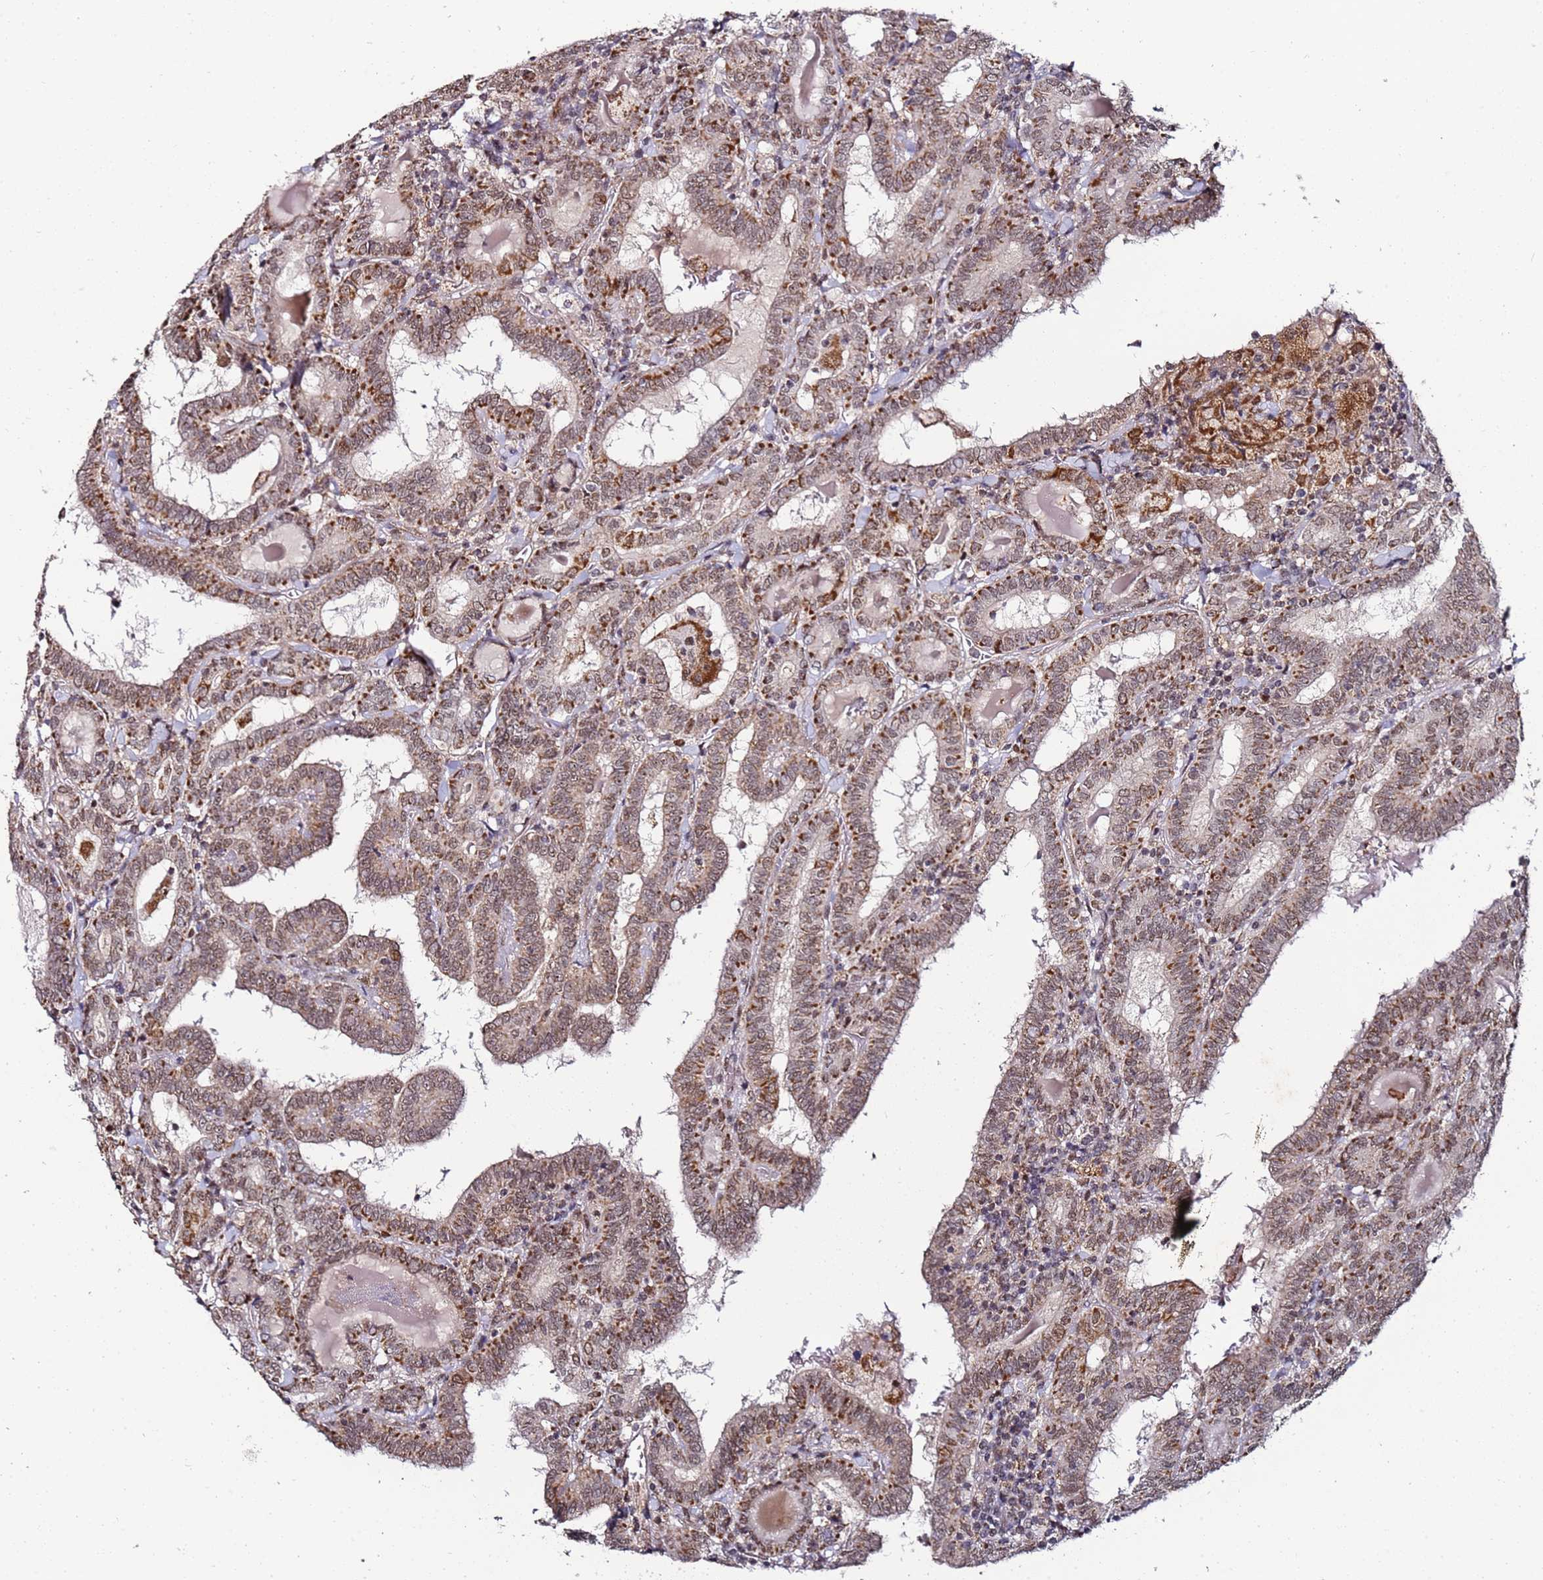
{"staining": {"intensity": "moderate", "quantity": ">75%", "location": "cytoplasmic/membranous,nuclear"}, "tissue": "thyroid cancer", "cell_type": "Tumor cells", "image_type": "cancer", "snomed": [{"axis": "morphology", "description": "Papillary adenocarcinoma, NOS"}, {"axis": "topography", "description": "Thyroid gland"}], "caption": "Brown immunohistochemical staining in human papillary adenocarcinoma (thyroid) demonstrates moderate cytoplasmic/membranous and nuclear staining in approximately >75% of tumor cells. The protein of interest is shown in brown color, while the nuclei are stained blue.", "gene": "TP53AIP1", "patient": {"sex": "female", "age": 72}}